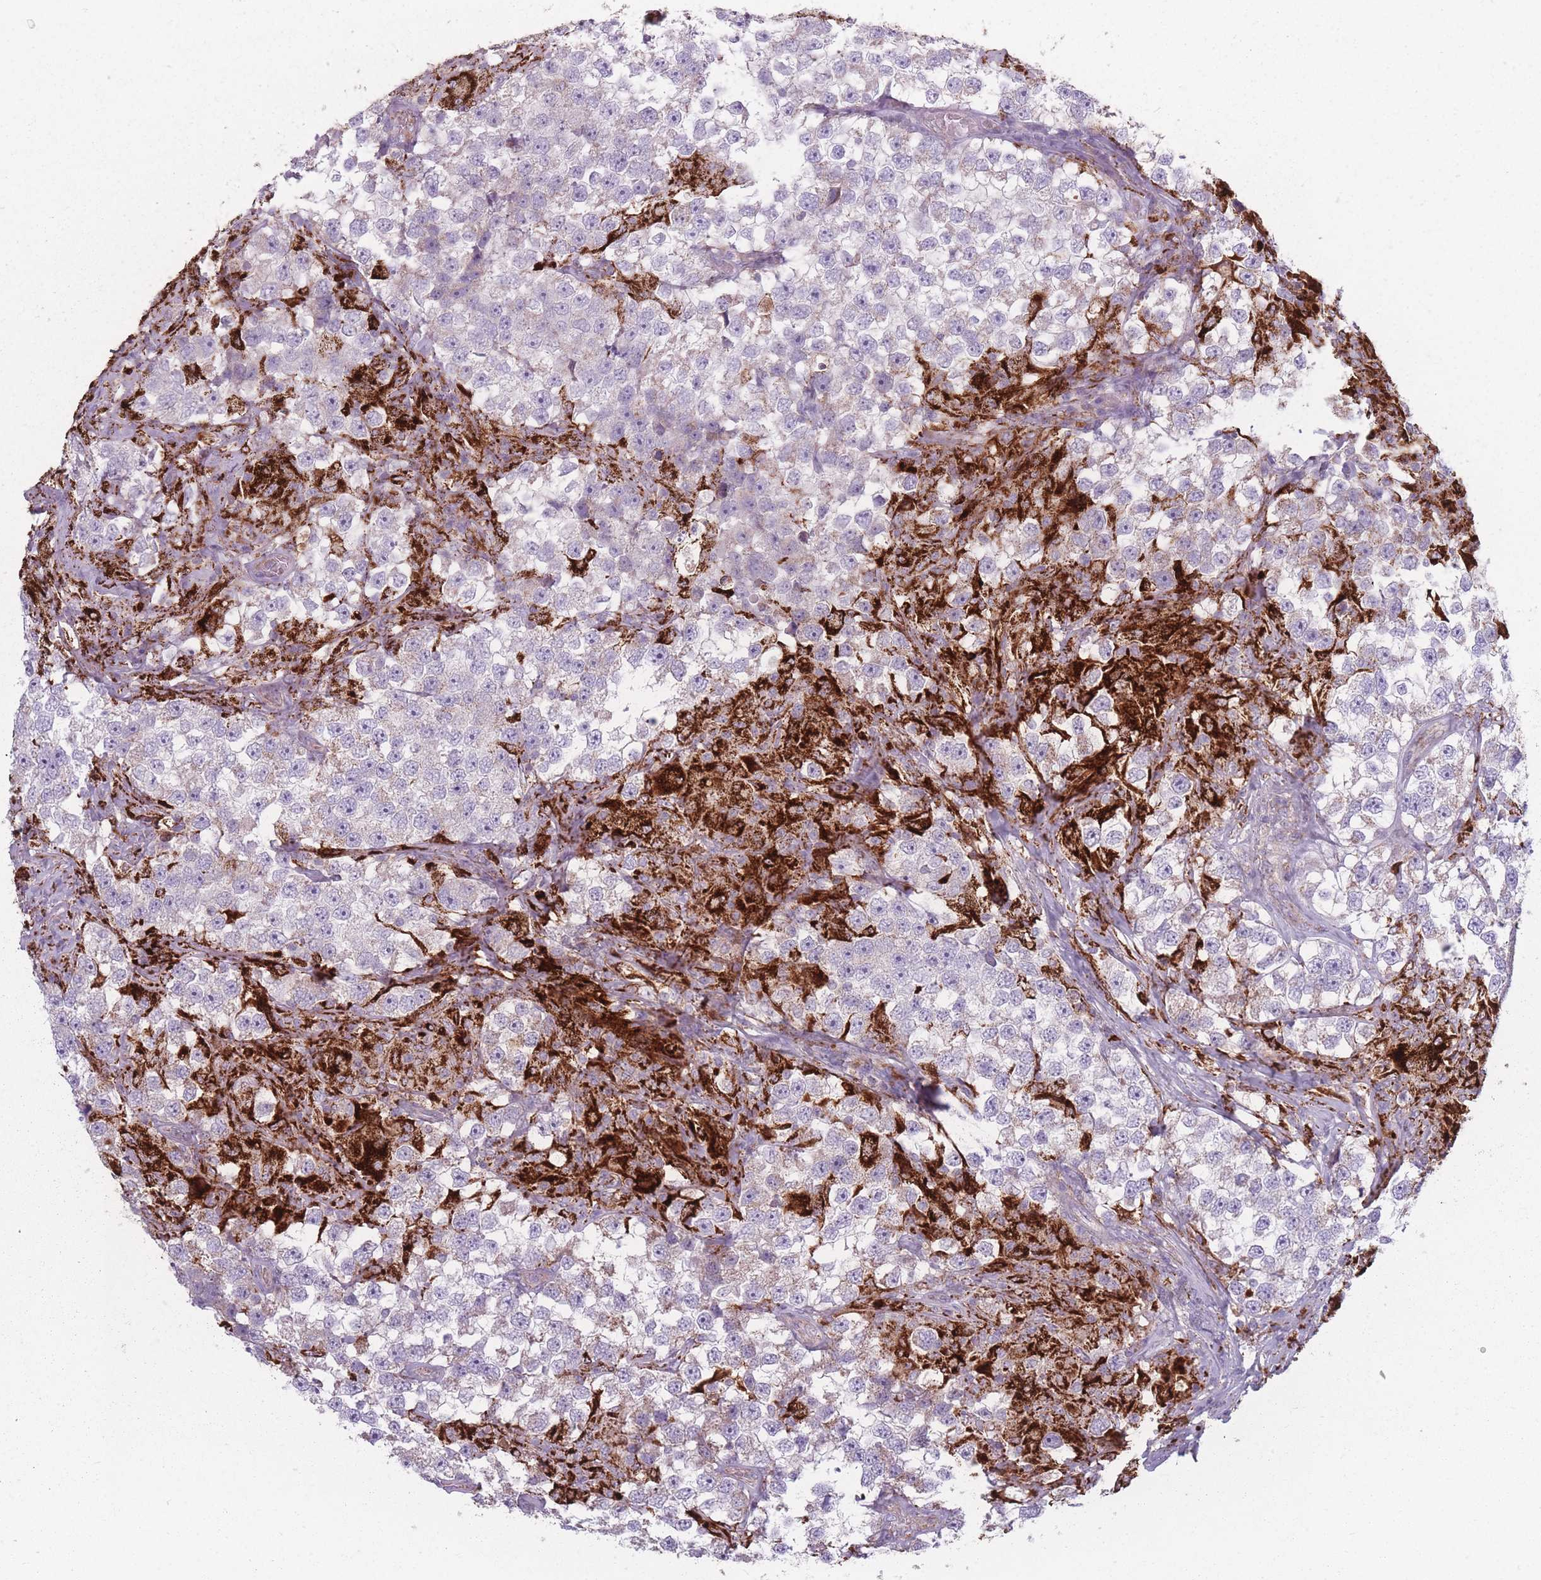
{"staining": {"intensity": "negative", "quantity": "none", "location": "none"}, "tissue": "testis cancer", "cell_type": "Tumor cells", "image_type": "cancer", "snomed": [{"axis": "morphology", "description": "Seminoma, NOS"}, {"axis": "topography", "description": "Testis"}], "caption": "High power microscopy photomicrograph of an immunohistochemistry (IHC) micrograph of testis seminoma, revealing no significant expression in tumor cells.", "gene": "PEX11B", "patient": {"sex": "male", "age": 46}}